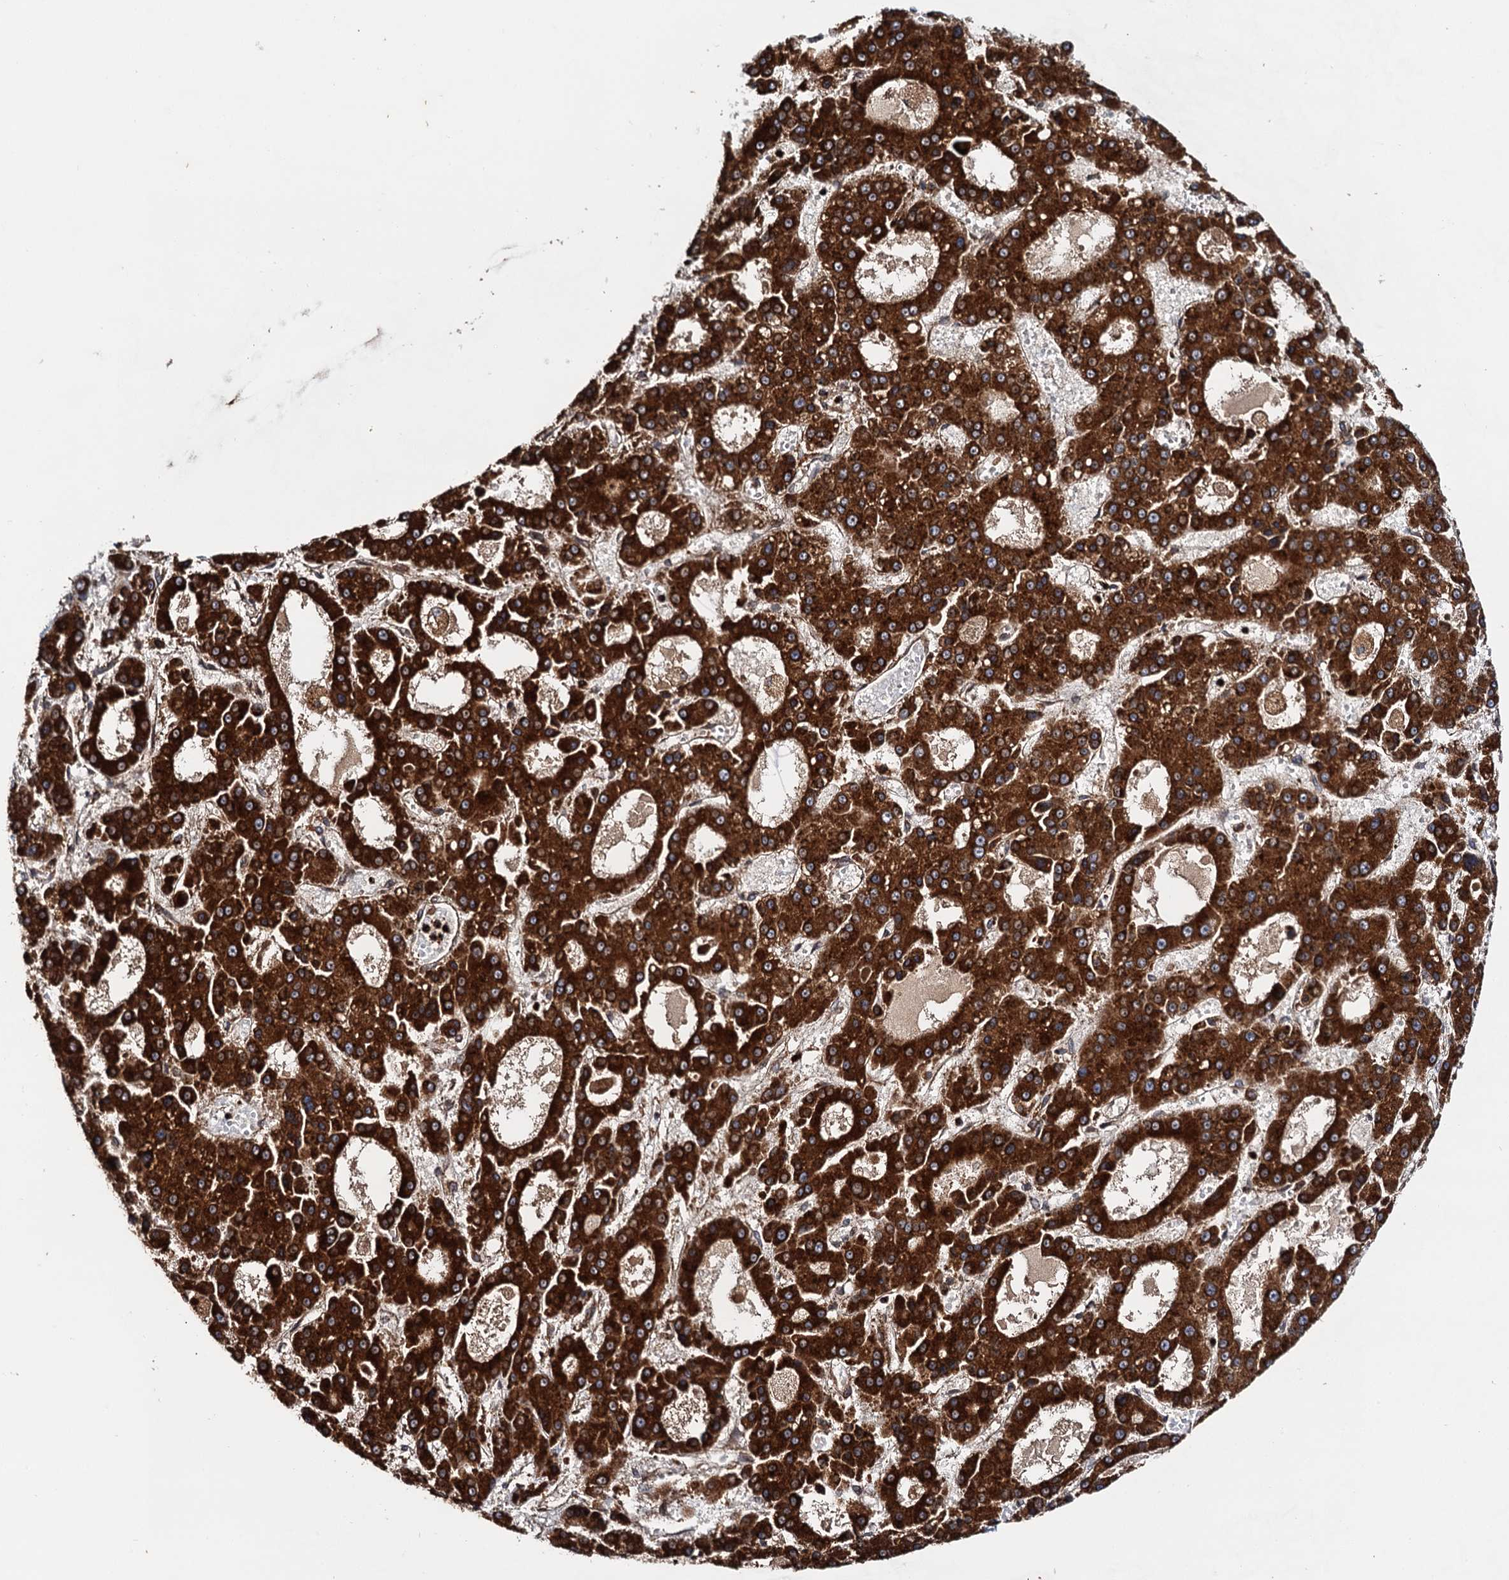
{"staining": {"intensity": "strong", "quantity": ">75%", "location": "cytoplasmic/membranous"}, "tissue": "liver cancer", "cell_type": "Tumor cells", "image_type": "cancer", "snomed": [{"axis": "morphology", "description": "Carcinoma, Hepatocellular, NOS"}, {"axis": "topography", "description": "Liver"}], "caption": "Liver hepatocellular carcinoma stained with DAB immunohistochemistry exhibits high levels of strong cytoplasmic/membranous expression in about >75% of tumor cells.", "gene": "BORA", "patient": {"sex": "male", "age": 70}}